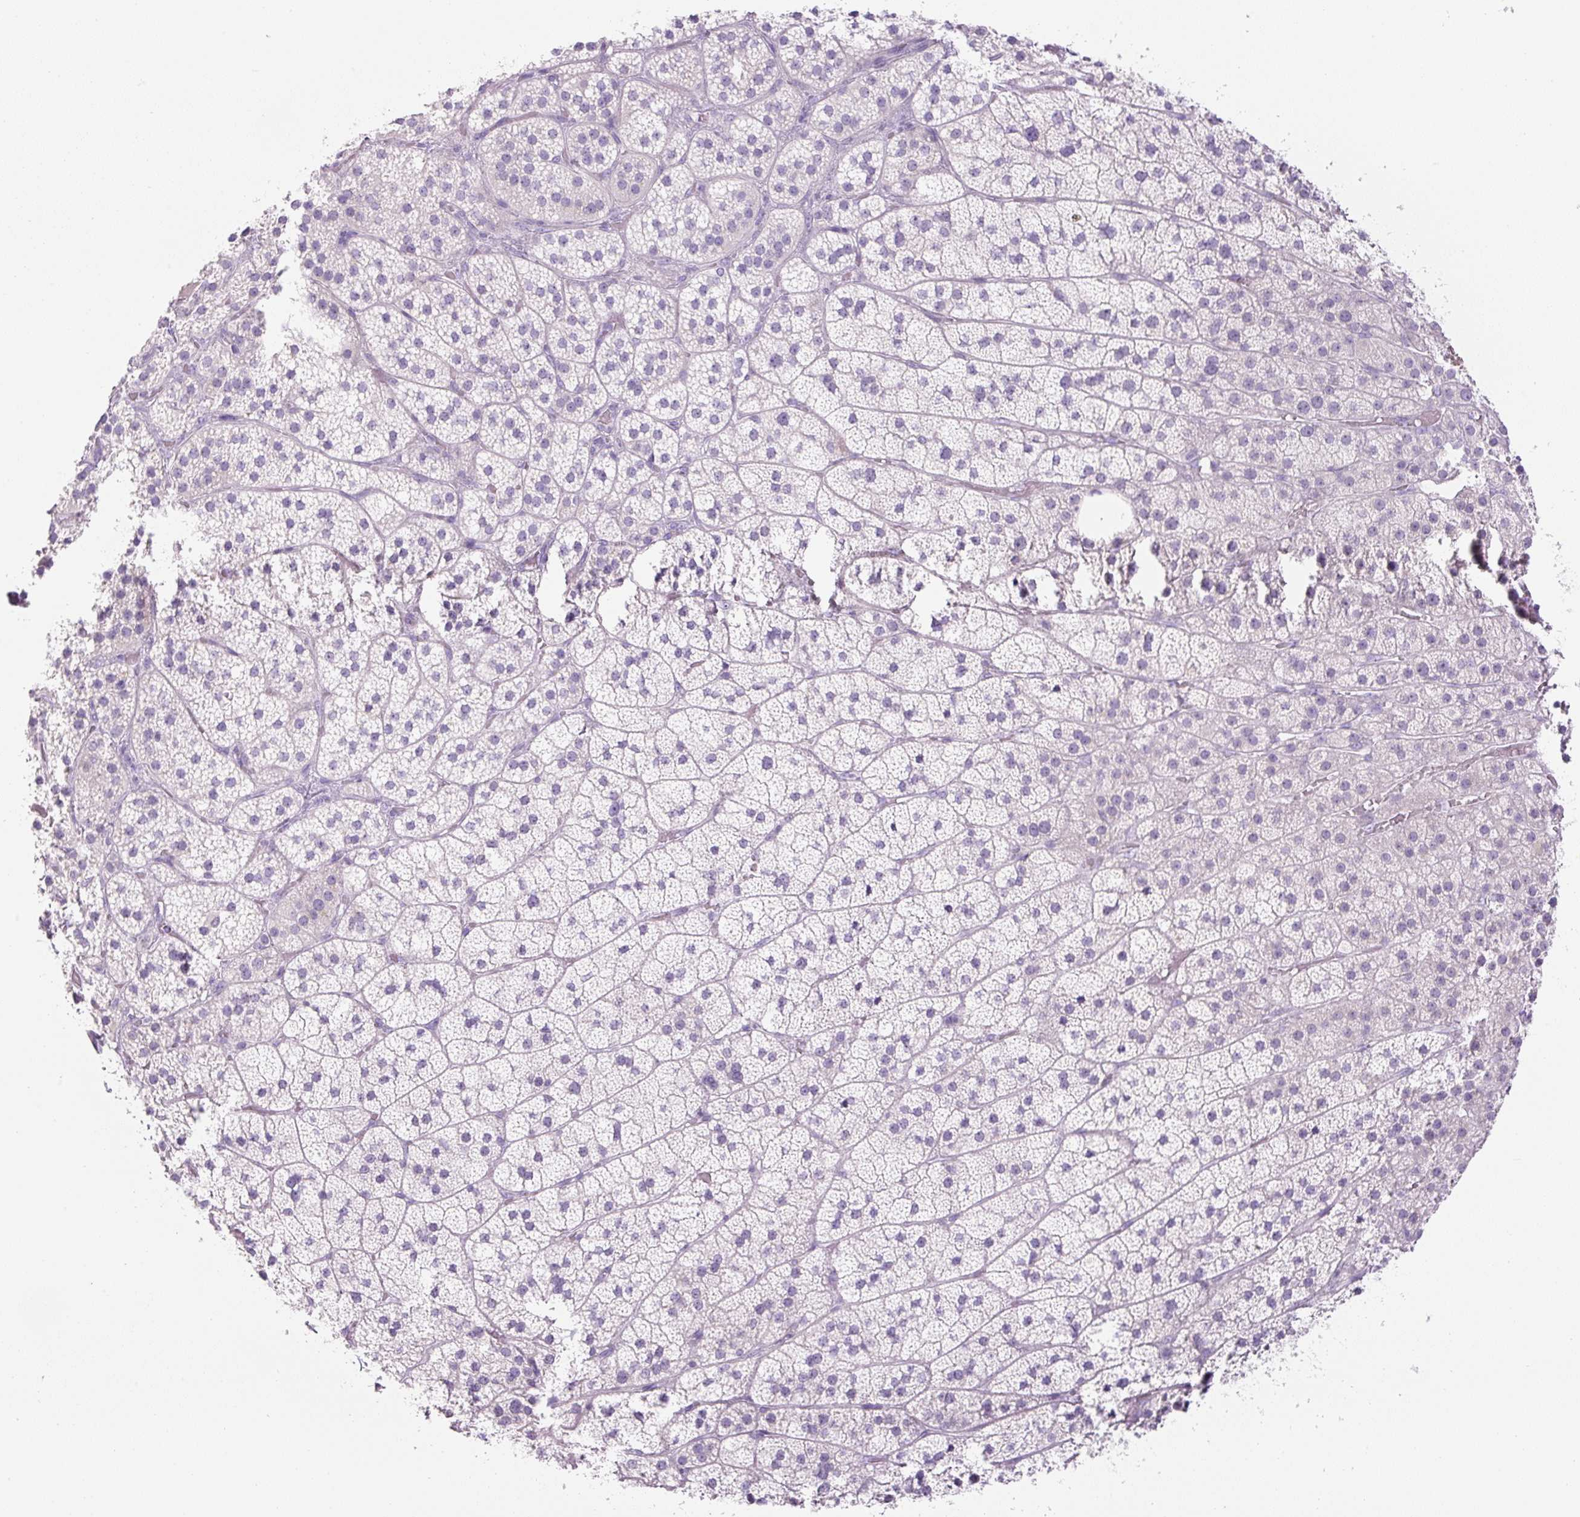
{"staining": {"intensity": "negative", "quantity": "none", "location": "none"}, "tissue": "adrenal gland", "cell_type": "Glandular cells", "image_type": "normal", "snomed": [{"axis": "morphology", "description": "Normal tissue, NOS"}, {"axis": "topography", "description": "Adrenal gland"}], "caption": "High power microscopy photomicrograph of an immunohistochemistry image of unremarkable adrenal gland, revealing no significant positivity in glandular cells. (DAB (3,3'-diaminobenzidine) IHC visualized using brightfield microscopy, high magnification).", "gene": "RSPO4", "patient": {"sex": "male", "age": 57}}